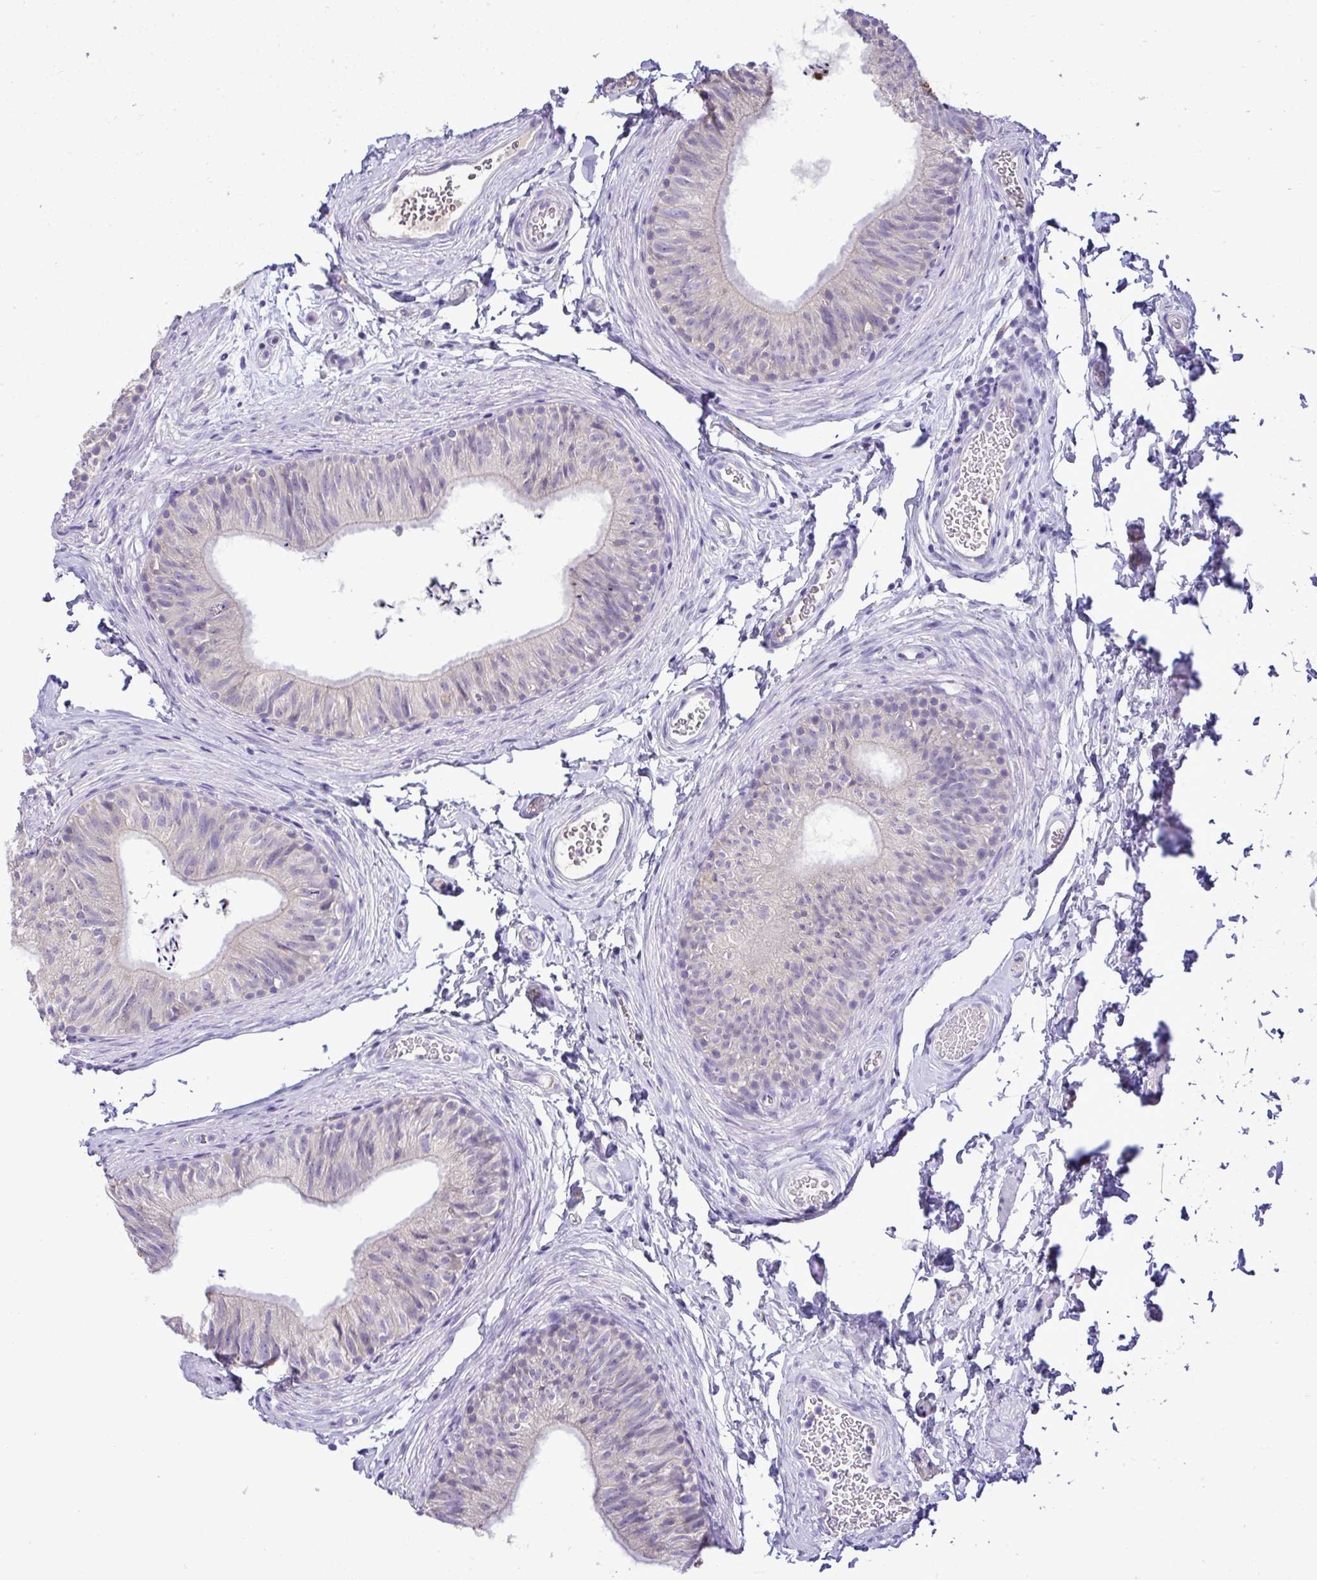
{"staining": {"intensity": "weak", "quantity": "<25%", "location": "cytoplasmic/membranous"}, "tissue": "epididymis", "cell_type": "Glandular cells", "image_type": "normal", "snomed": [{"axis": "morphology", "description": "Normal tissue, NOS"}, {"axis": "topography", "description": "Epididymis, spermatic cord, NOS"}, {"axis": "topography", "description": "Epididymis"}, {"axis": "topography", "description": "Peripheral nerve tissue"}], "caption": "Glandular cells are negative for brown protein staining in normal epididymis.", "gene": "ST8SIA2", "patient": {"sex": "male", "age": 29}}